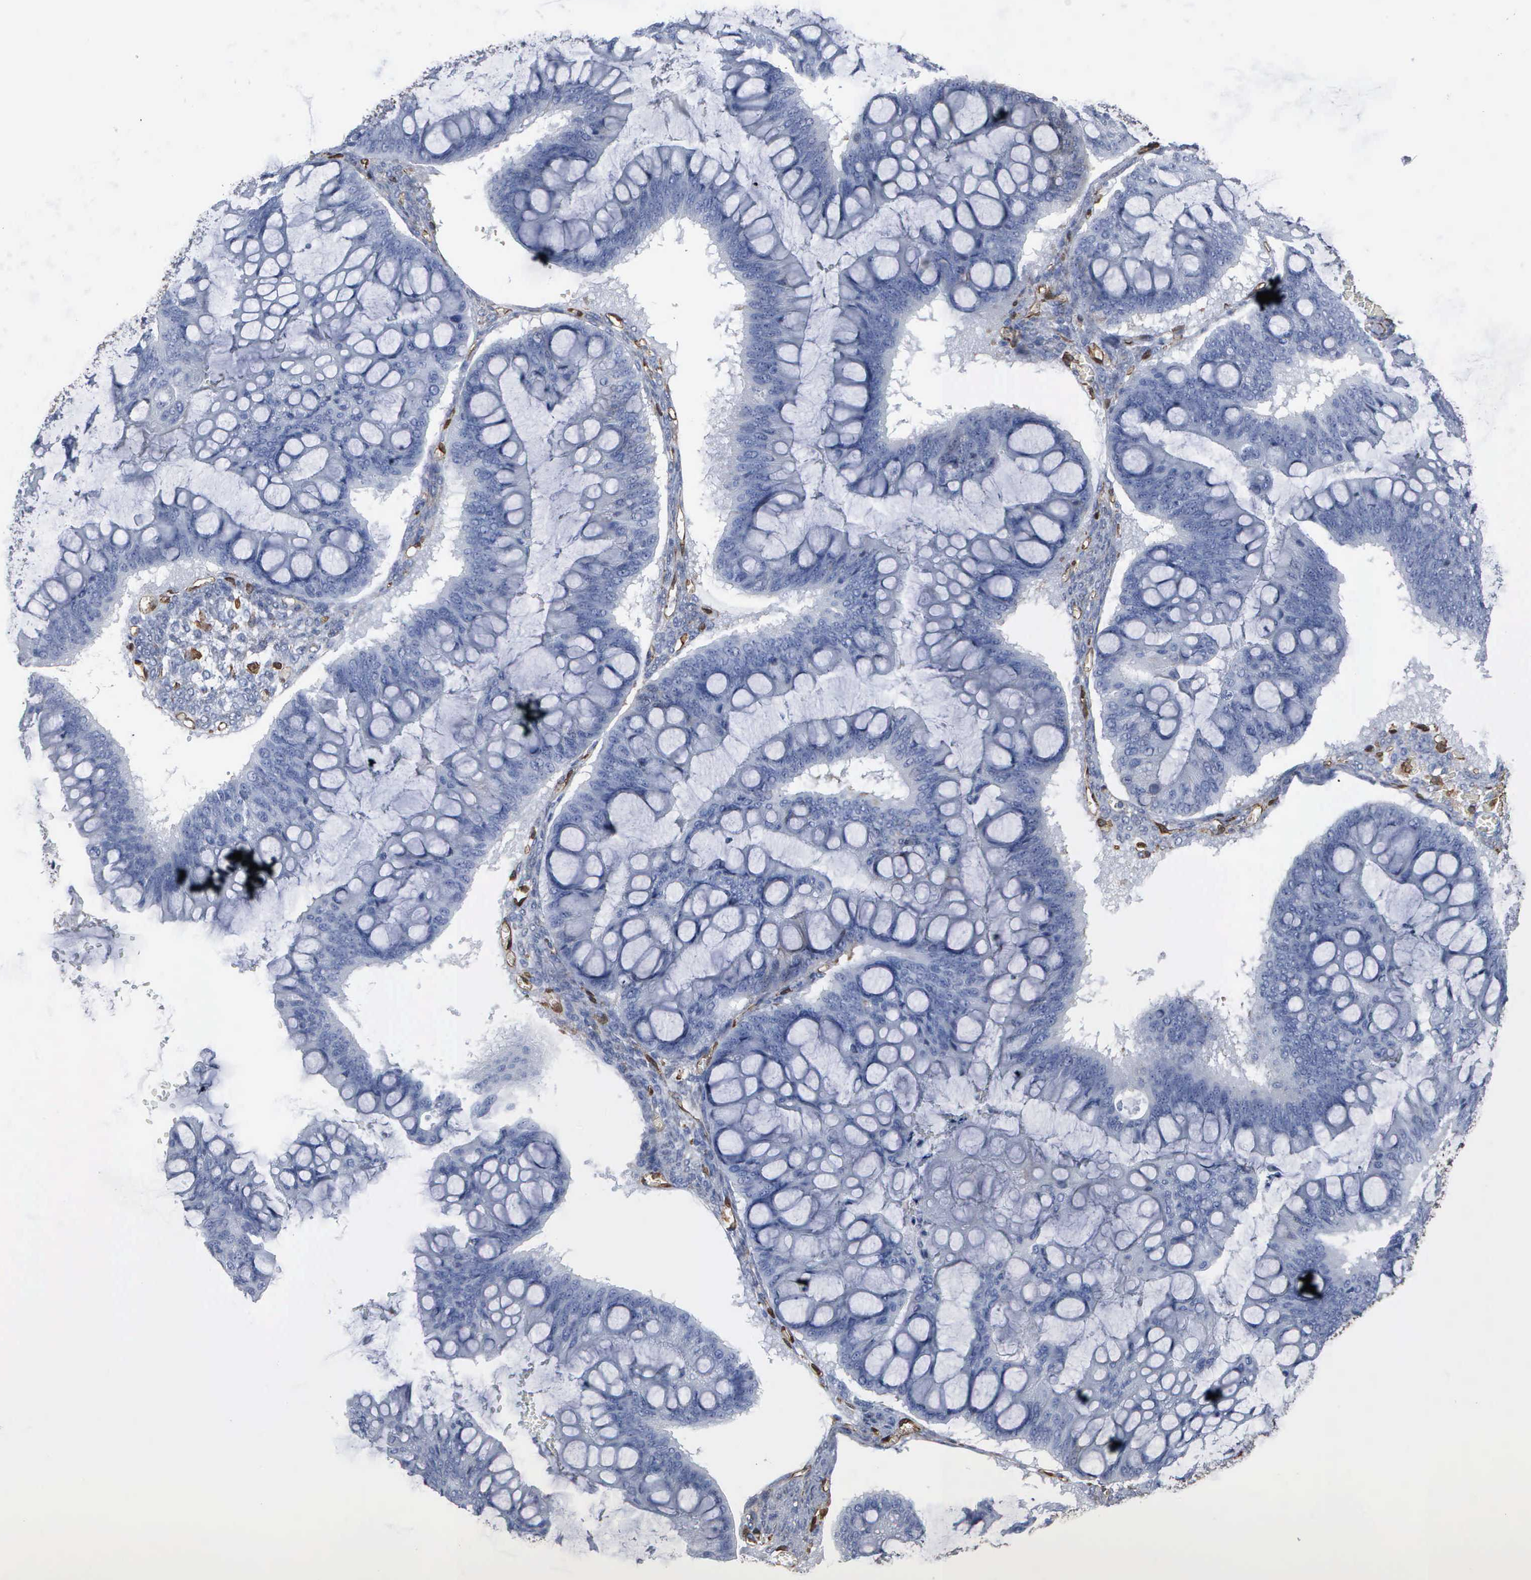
{"staining": {"intensity": "negative", "quantity": "none", "location": "none"}, "tissue": "ovarian cancer", "cell_type": "Tumor cells", "image_type": "cancer", "snomed": [{"axis": "morphology", "description": "Cystadenocarcinoma, mucinous, NOS"}, {"axis": "topography", "description": "Ovary"}], "caption": "This is an IHC histopathology image of ovarian mucinous cystadenocarcinoma. There is no staining in tumor cells.", "gene": "FSCN1", "patient": {"sex": "female", "age": 73}}